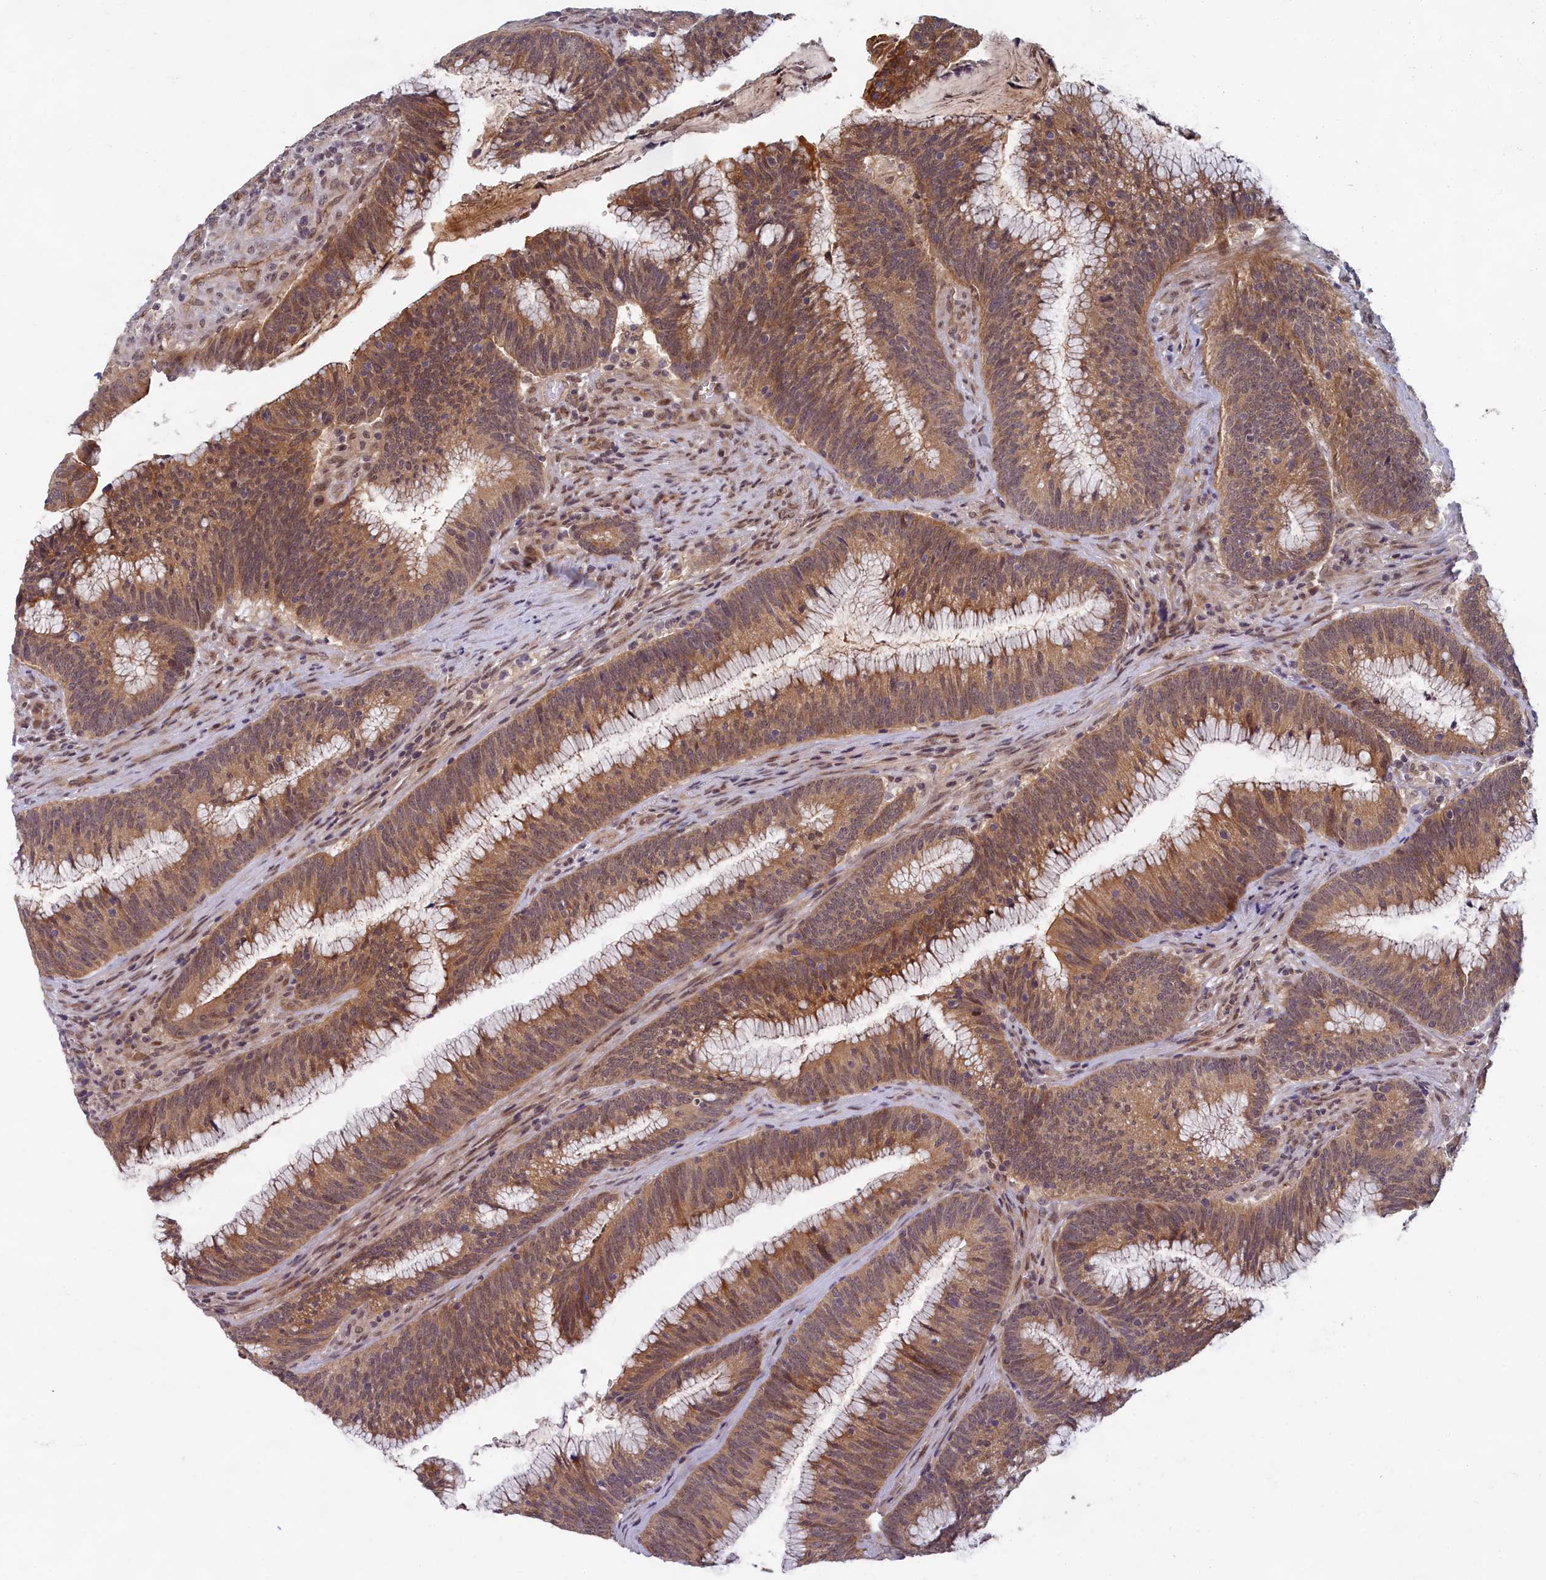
{"staining": {"intensity": "moderate", "quantity": ">75%", "location": "cytoplasmic/membranous"}, "tissue": "colorectal cancer", "cell_type": "Tumor cells", "image_type": "cancer", "snomed": [{"axis": "morphology", "description": "Adenocarcinoma, NOS"}, {"axis": "topography", "description": "Rectum"}], "caption": "IHC of human colorectal adenocarcinoma exhibits medium levels of moderate cytoplasmic/membranous positivity in about >75% of tumor cells. The staining is performed using DAB brown chromogen to label protein expression. The nuclei are counter-stained blue using hematoxylin.", "gene": "EARS2", "patient": {"sex": "female", "age": 77}}